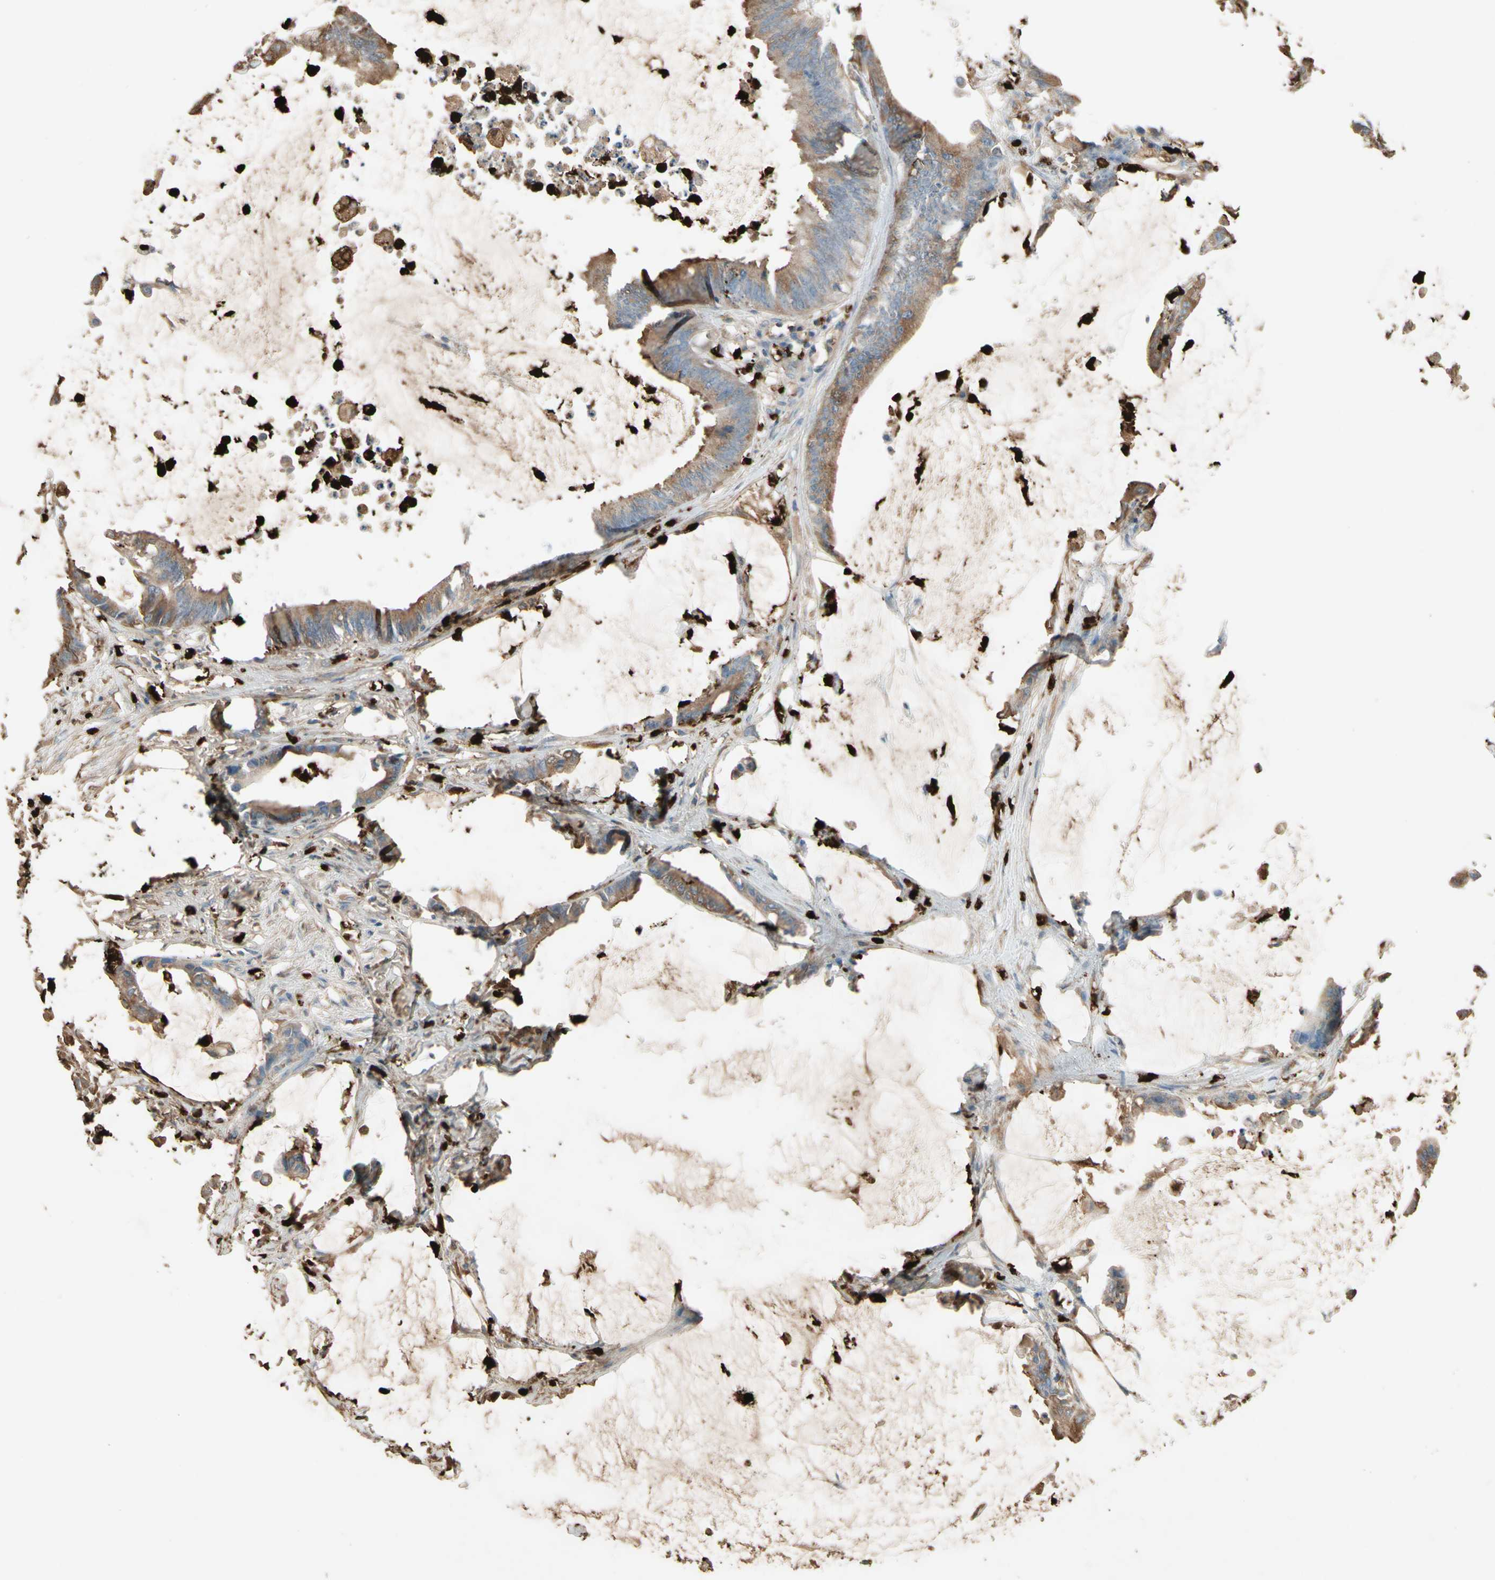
{"staining": {"intensity": "moderate", "quantity": ">75%", "location": "cytoplasmic/membranous"}, "tissue": "colorectal cancer", "cell_type": "Tumor cells", "image_type": "cancer", "snomed": [{"axis": "morphology", "description": "Adenocarcinoma, NOS"}, {"axis": "topography", "description": "Rectum"}], "caption": "High-power microscopy captured an IHC image of colorectal cancer, revealing moderate cytoplasmic/membranous positivity in approximately >75% of tumor cells. (brown staining indicates protein expression, while blue staining denotes nuclei).", "gene": "NFKBIZ", "patient": {"sex": "female", "age": 66}}